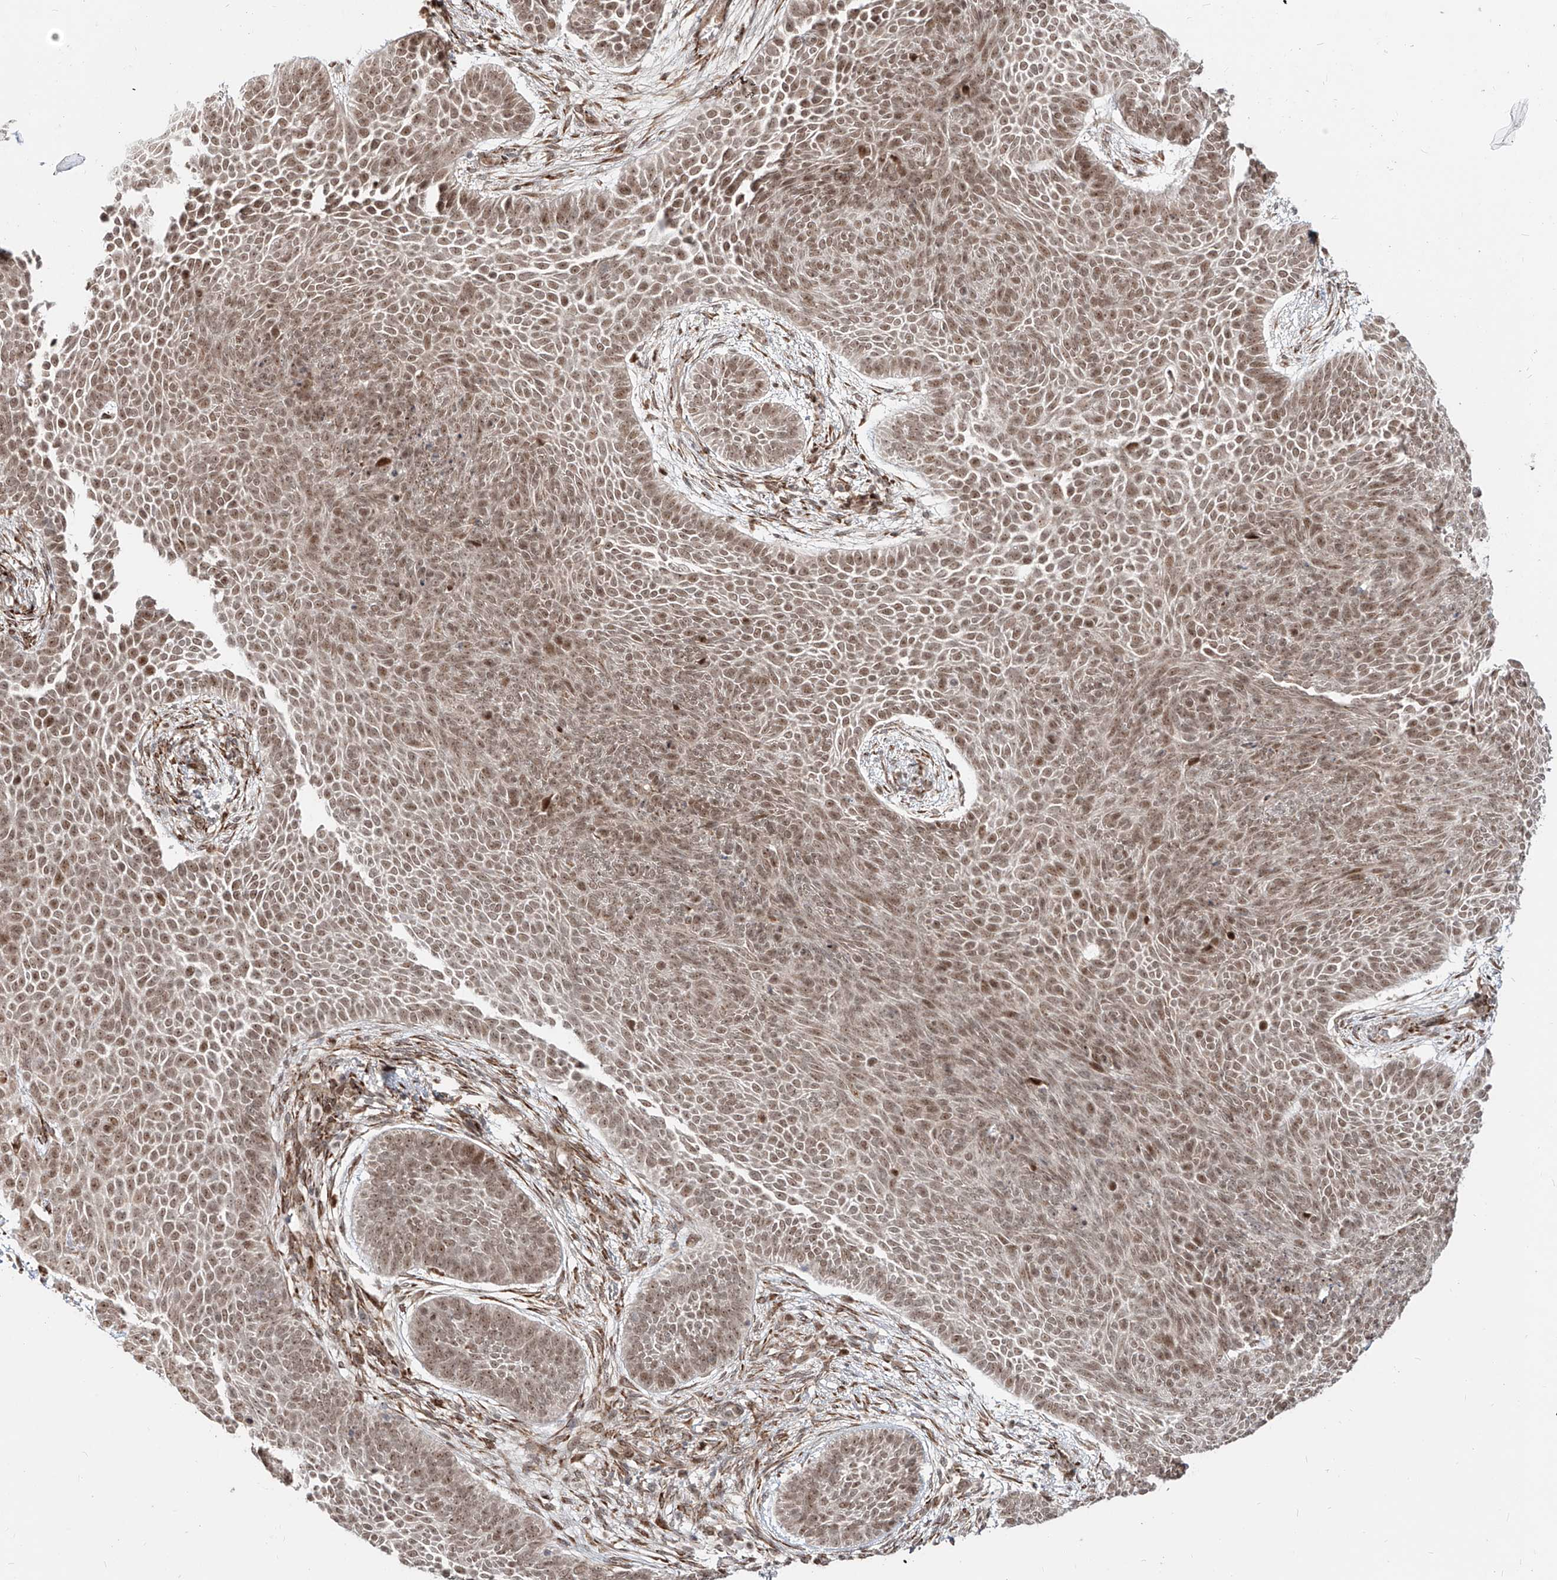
{"staining": {"intensity": "moderate", "quantity": ">75%", "location": "nuclear"}, "tissue": "skin cancer", "cell_type": "Tumor cells", "image_type": "cancer", "snomed": [{"axis": "morphology", "description": "Basal cell carcinoma"}, {"axis": "topography", "description": "Skin"}], "caption": "DAB (3,3'-diaminobenzidine) immunohistochemical staining of skin cancer shows moderate nuclear protein positivity in approximately >75% of tumor cells.", "gene": "ZNF710", "patient": {"sex": "male", "age": 85}}